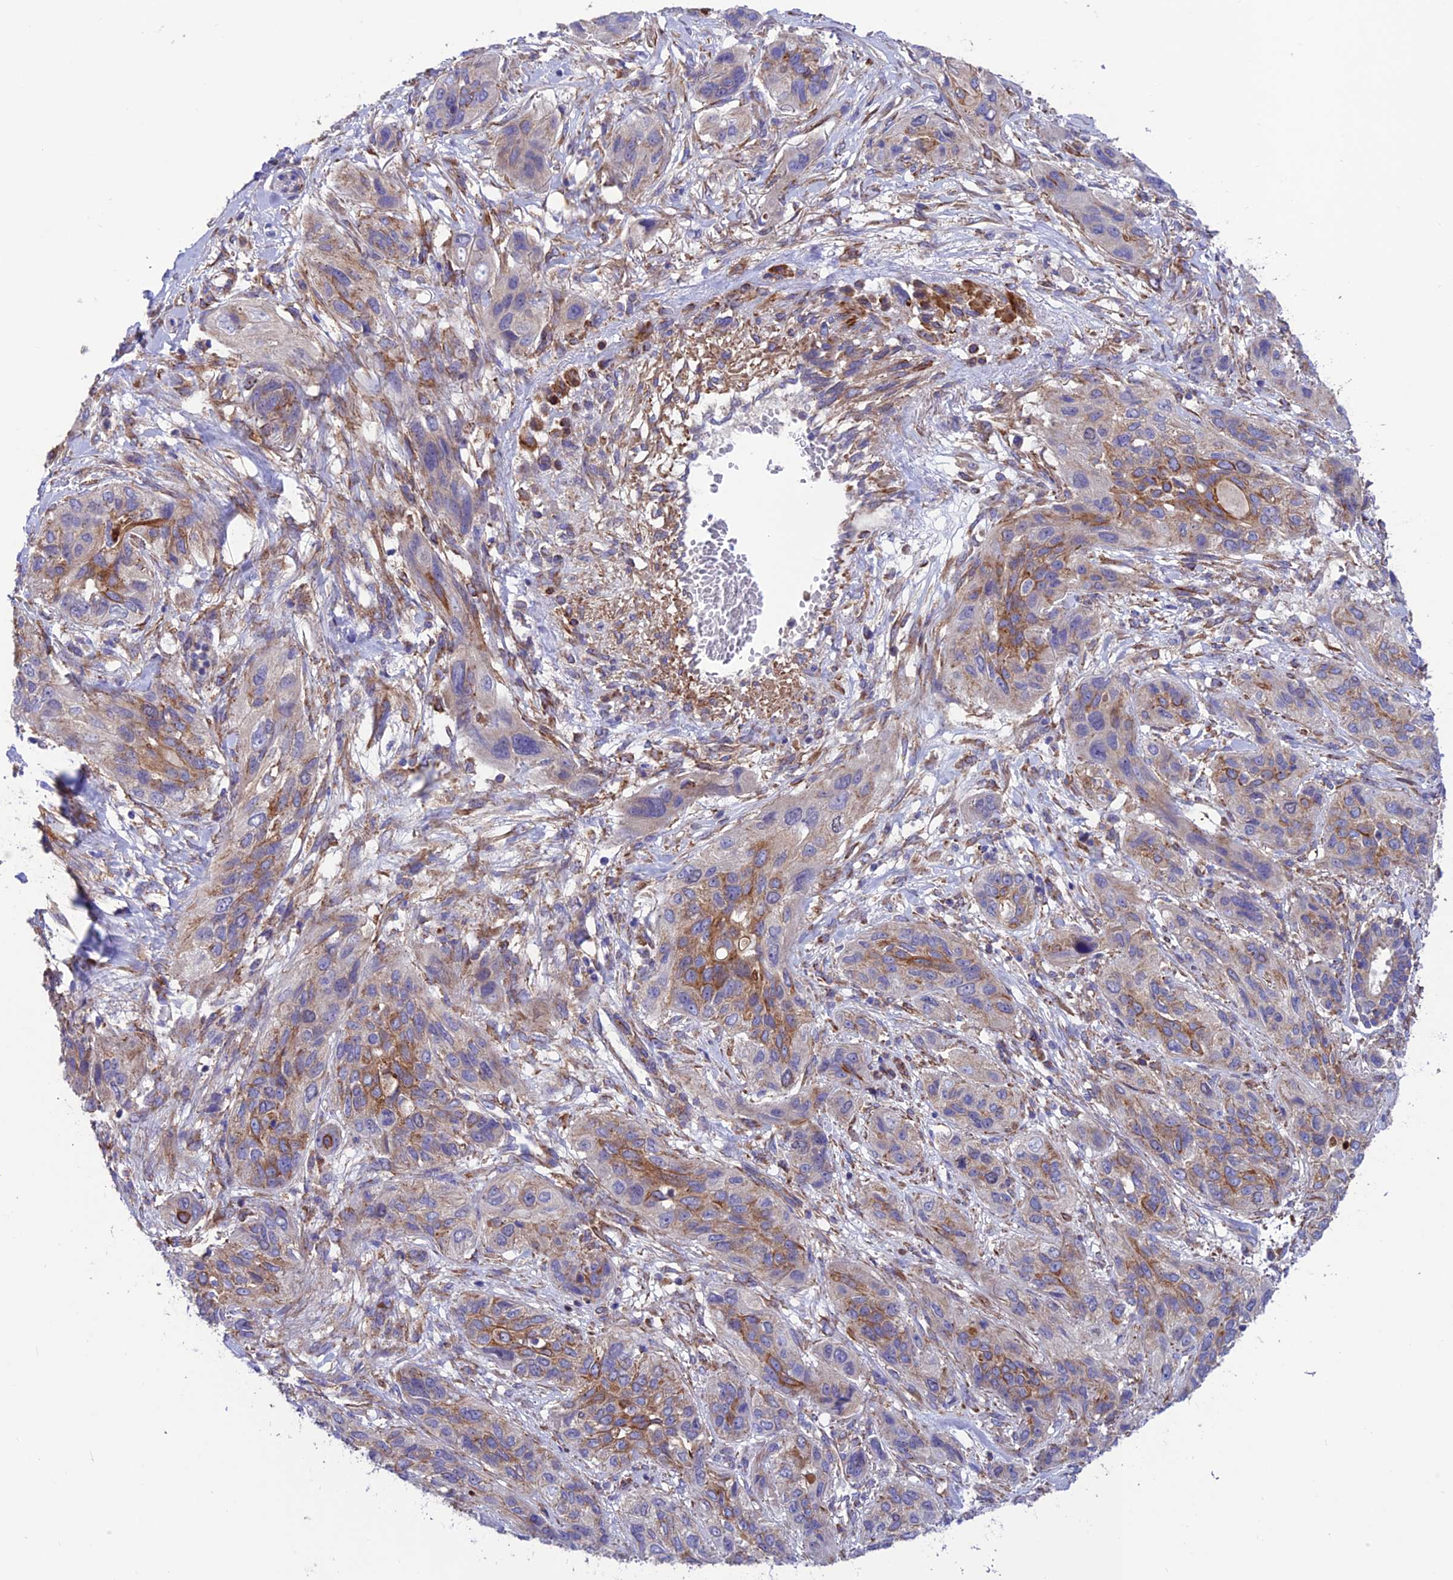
{"staining": {"intensity": "moderate", "quantity": "25%-75%", "location": "cytoplasmic/membranous"}, "tissue": "lung cancer", "cell_type": "Tumor cells", "image_type": "cancer", "snomed": [{"axis": "morphology", "description": "Squamous cell carcinoma, NOS"}, {"axis": "topography", "description": "Lung"}], "caption": "Immunohistochemical staining of human lung cancer displays medium levels of moderate cytoplasmic/membranous expression in approximately 25%-75% of tumor cells. The protein is stained brown, and the nuclei are stained in blue (DAB IHC with brightfield microscopy, high magnification).", "gene": "VPS16", "patient": {"sex": "female", "age": 70}}